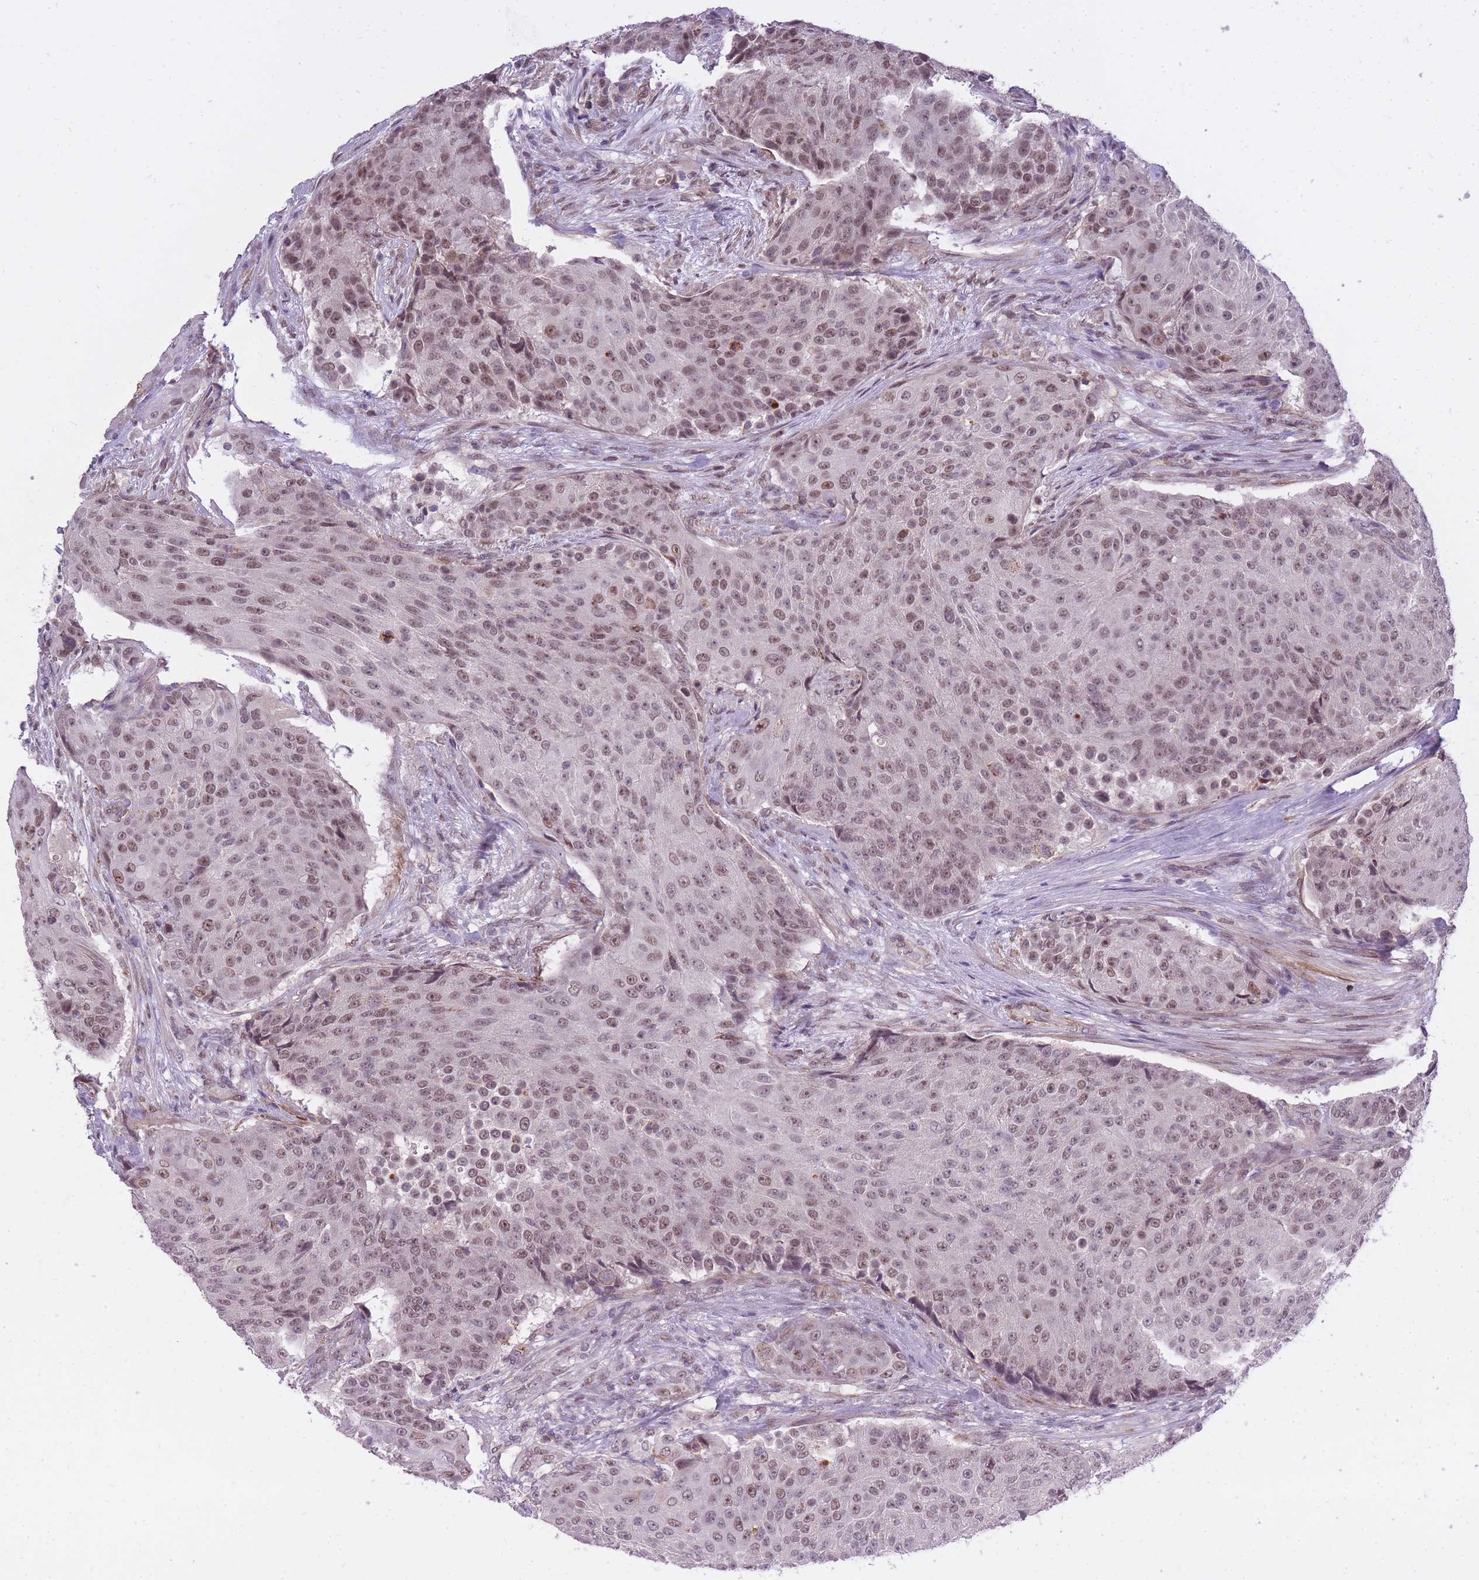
{"staining": {"intensity": "moderate", "quantity": ">75%", "location": "nuclear"}, "tissue": "urothelial cancer", "cell_type": "Tumor cells", "image_type": "cancer", "snomed": [{"axis": "morphology", "description": "Urothelial carcinoma, High grade"}, {"axis": "topography", "description": "Urinary bladder"}], "caption": "IHC of human urothelial cancer reveals medium levels of moderate nuclear expression in approximately >75% of tumor cells.", "gene": "TIGD1", "patient": {"sex": "female", "age": 63}}